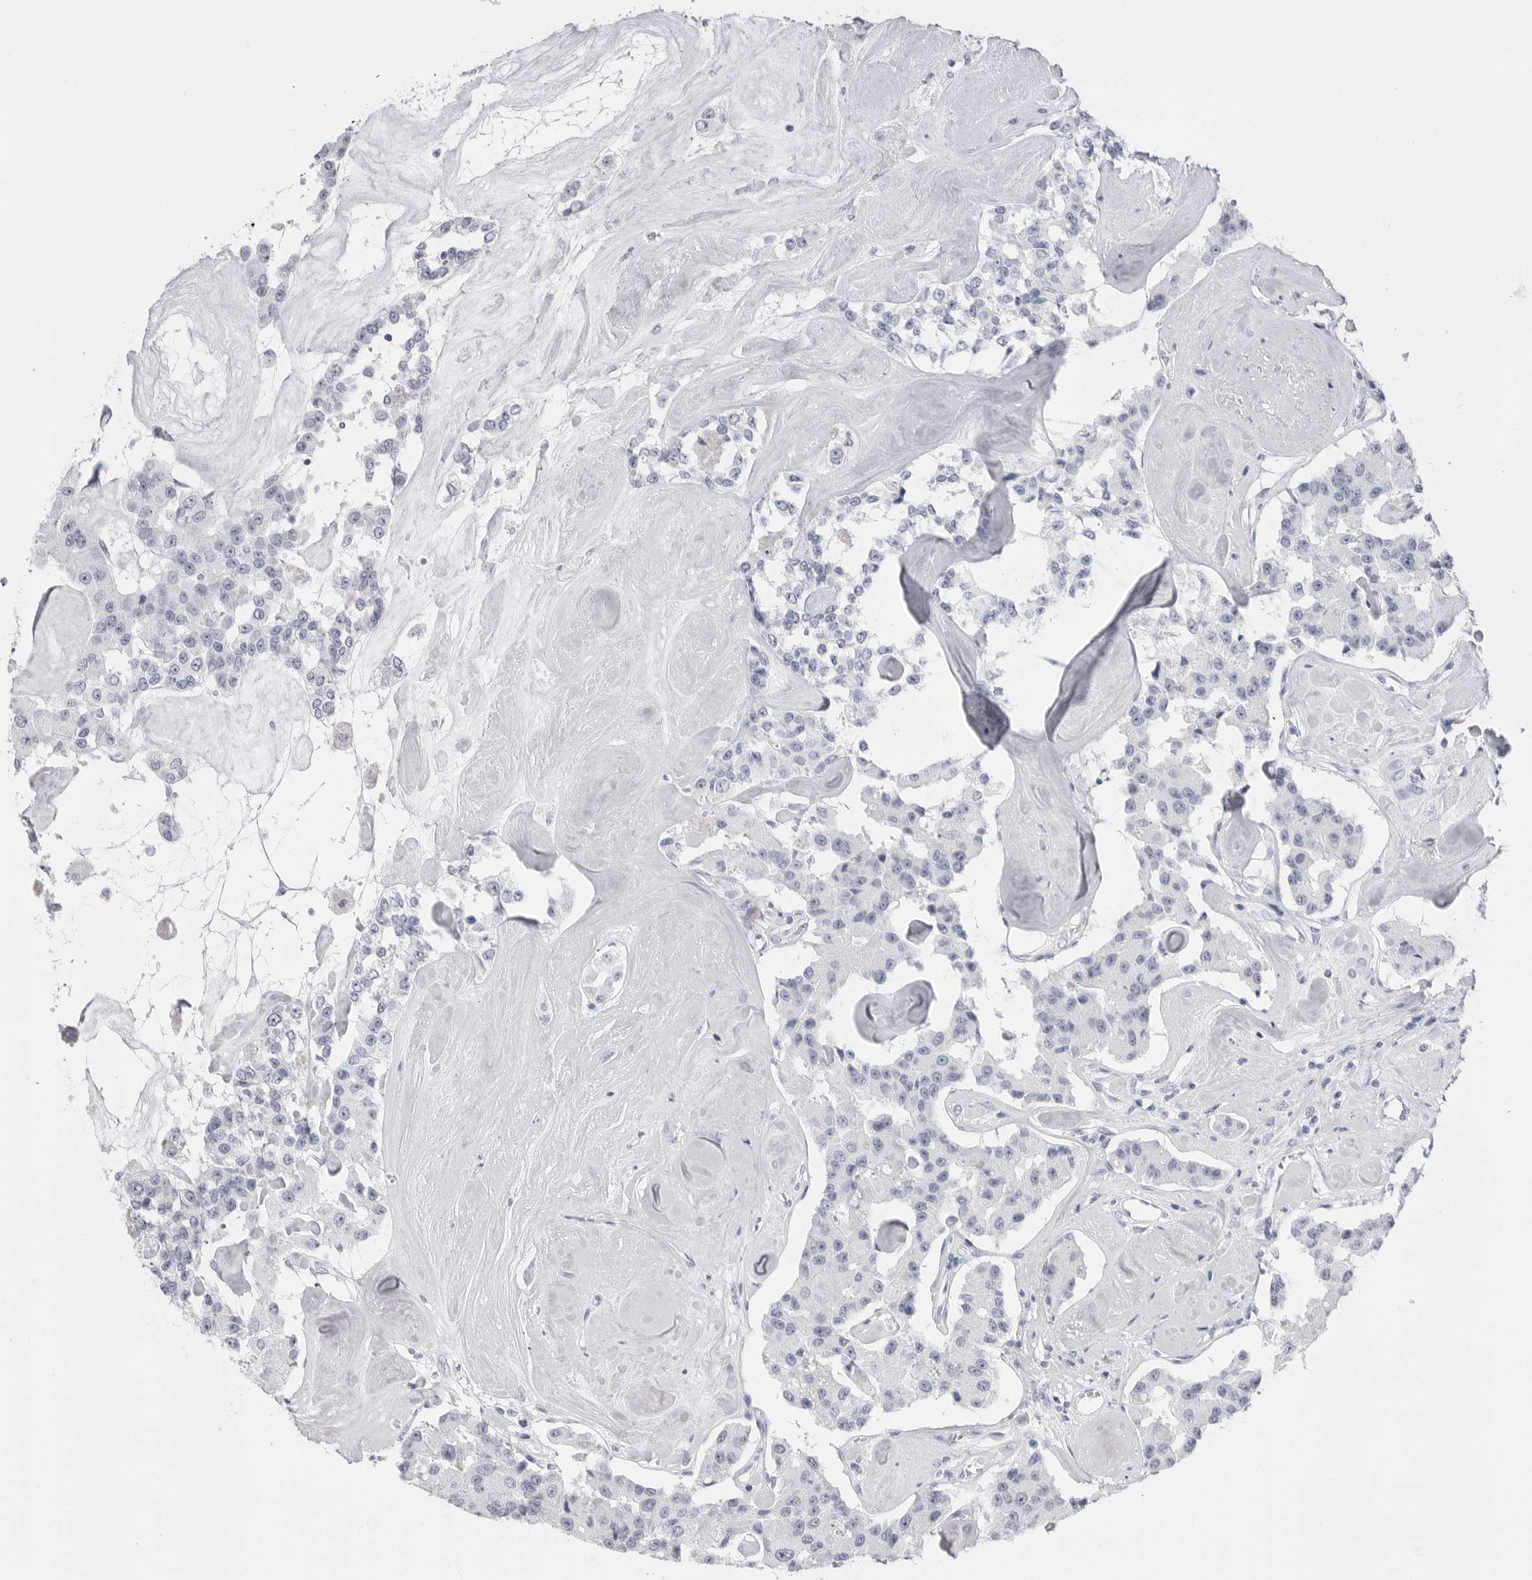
{"staining": {"intensity": "negative", "quantity": "none", "location": "none"}, "tissue": "carcinoid", "cell_type": "Tumor cells", "image_type": "cancer", "snomed": [{"axis": "morphology", "description": "Carcinoid, malignant, NOS"}, {"axis": "topography", "description": "Pancreas"}], "caption": "Carcinoid stained for a protein using immunohistochemistry exhibits no positivity tumor cells.", "gene": "TSSK1B", "patient": {"sex": "male", "age": 41}}